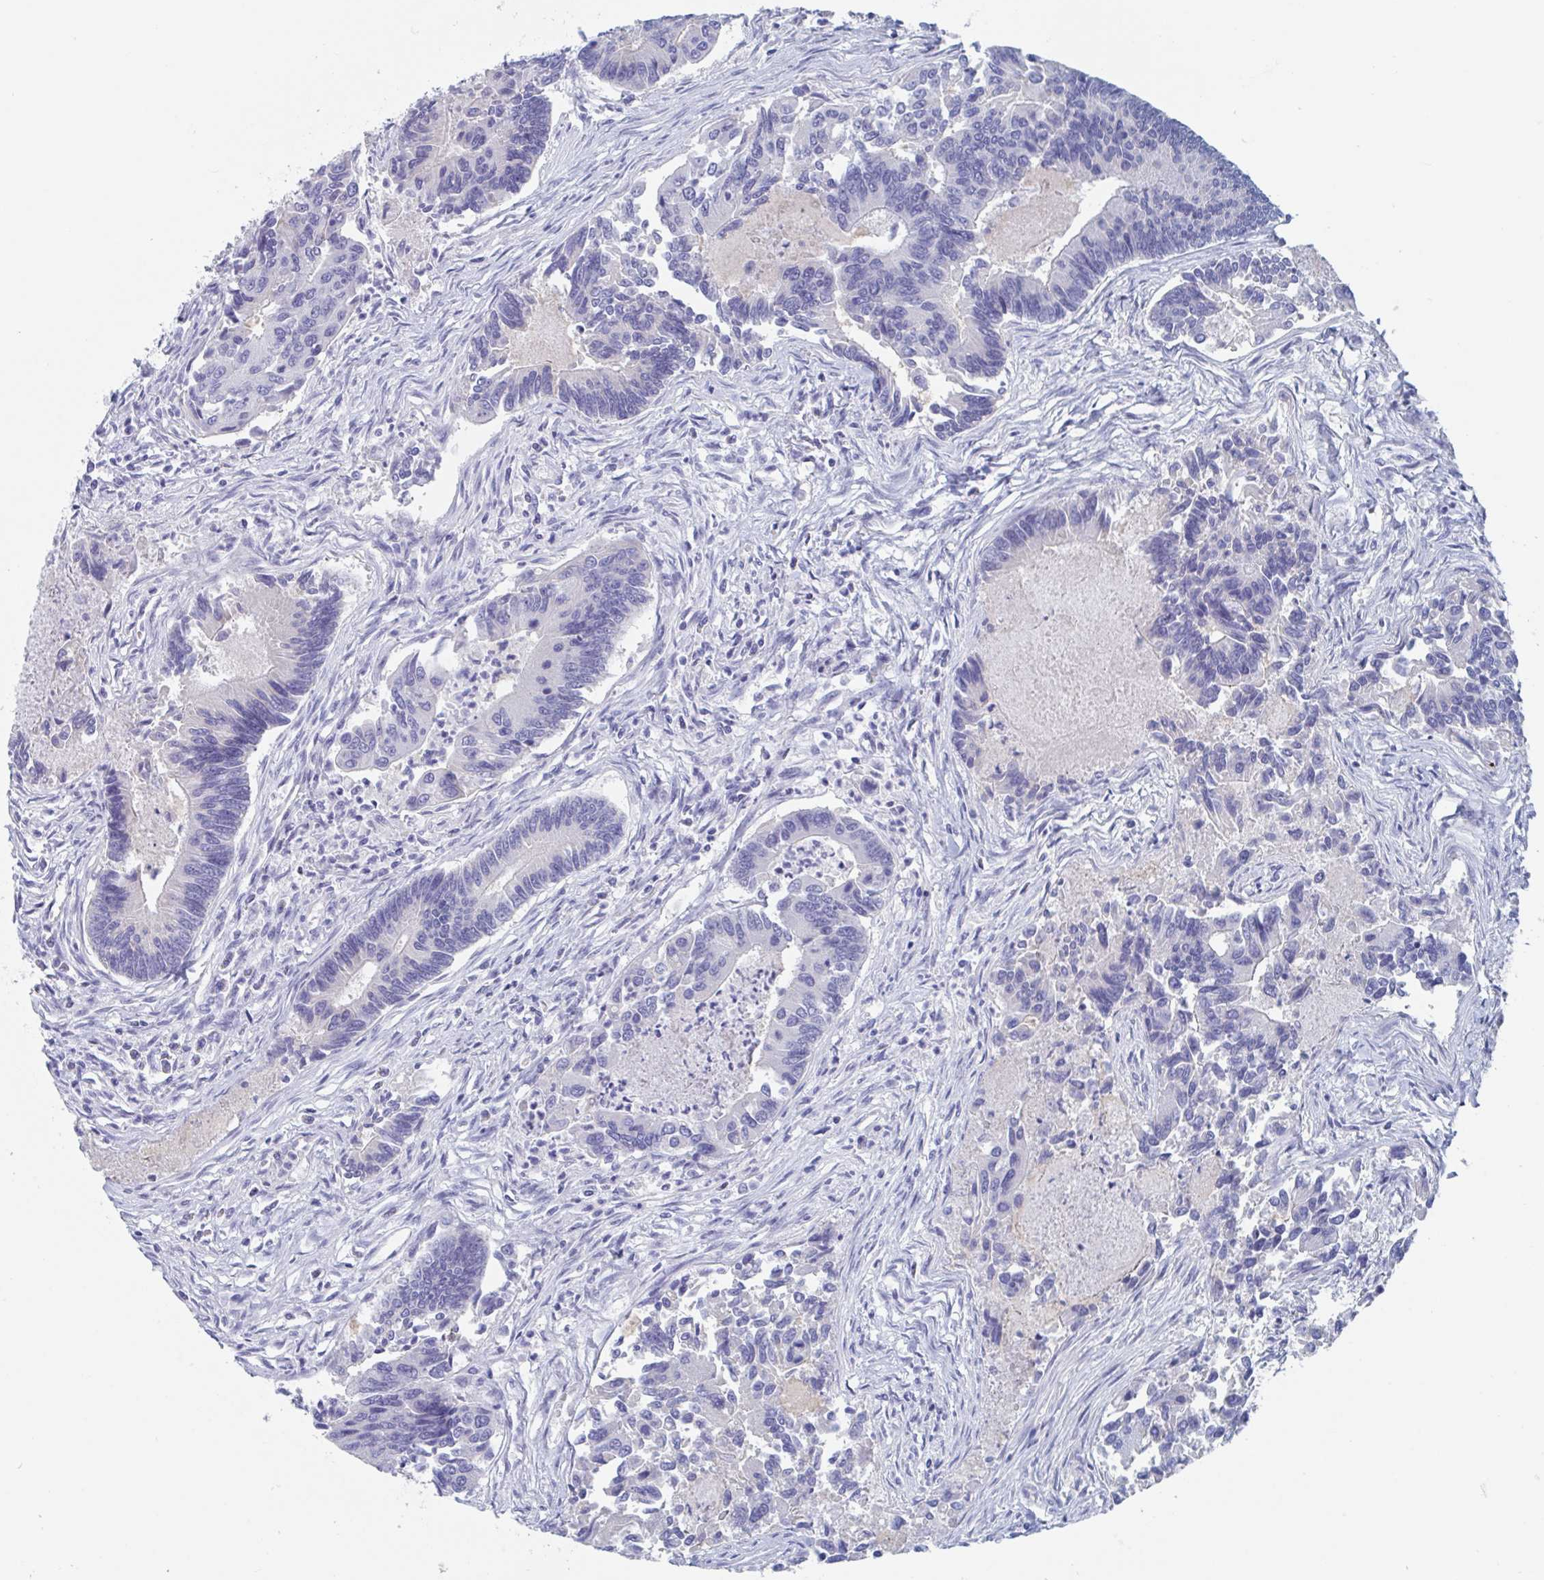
{"staining": {"intensity": "negative", "quantity": "none", "location": "none"}, "tissue": "colorectal cancer", "cell_type": "Tumor cells", "image_type": "cancer", "snomed": [{"axis": "morphology", "description": "Adenocarcinoma, NOS"}, {"axis": "topography", "description": "Colon"}], "caption": "The histopathology image shows no significant expression in tumor cells of colorectal cancer (adenocarcinoma).", "gene": "DPEP3", "patient": {"sex": "female", "age": 67}}